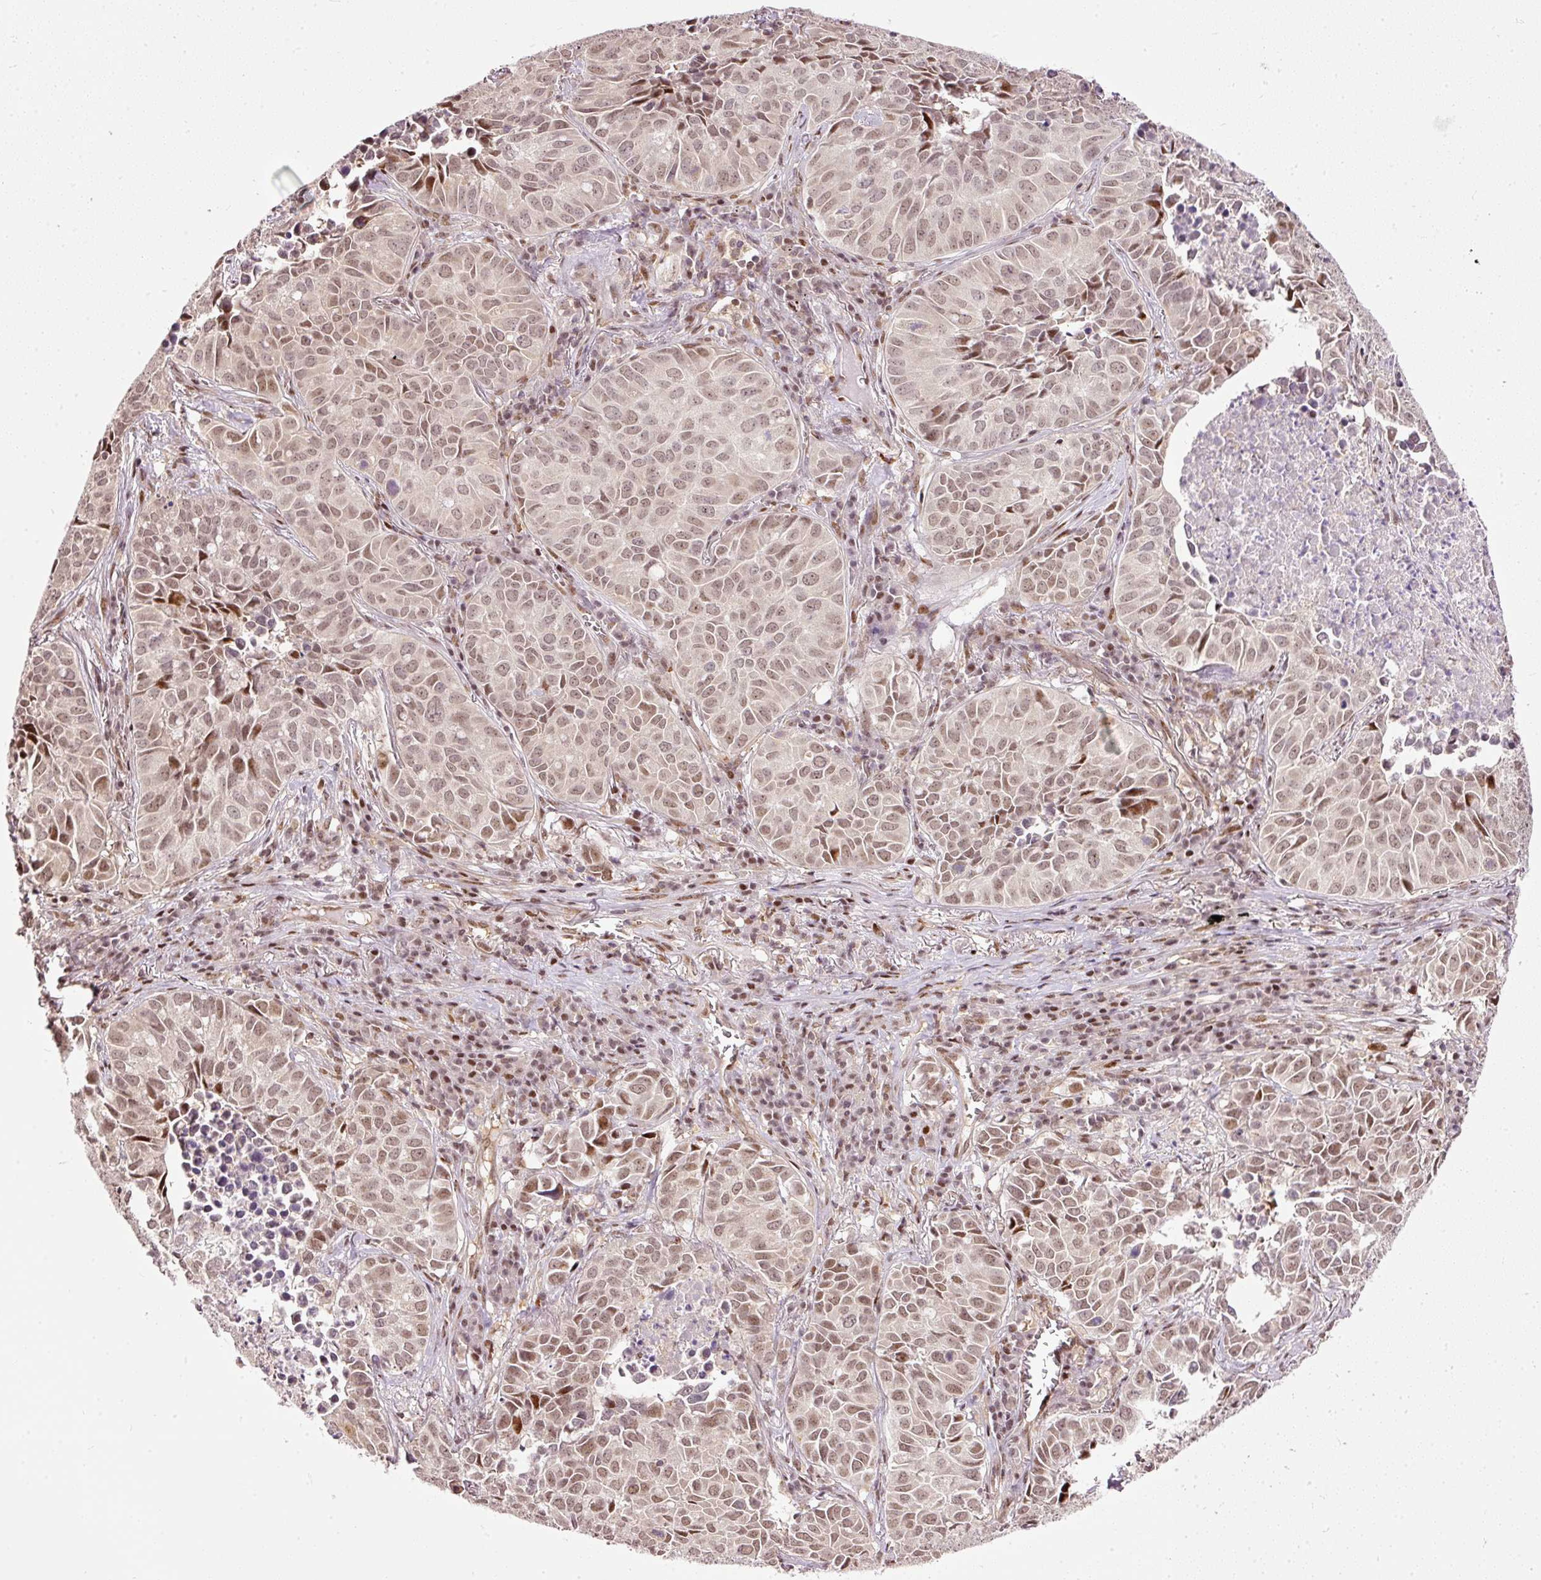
{"staining": {"intensity": "moderate", "quantity": ">75%", "location": "nuclear"}, "tissue": "lung cancer", "cell_type": "Tumor cells", "image_type": "cancer", "snomed": [{"axis": "morphology", "description": "Adenocarcinoma, NOS"}, {"axis": "topography", "description": "Lung"}], "caption": "Moderate nuclear positivity is present in approximately >75% of tumor cells in lung cancer (adenocarcinoma).", "gene": "ZNF778", "patient": {"sex": "female", "age": 50}}